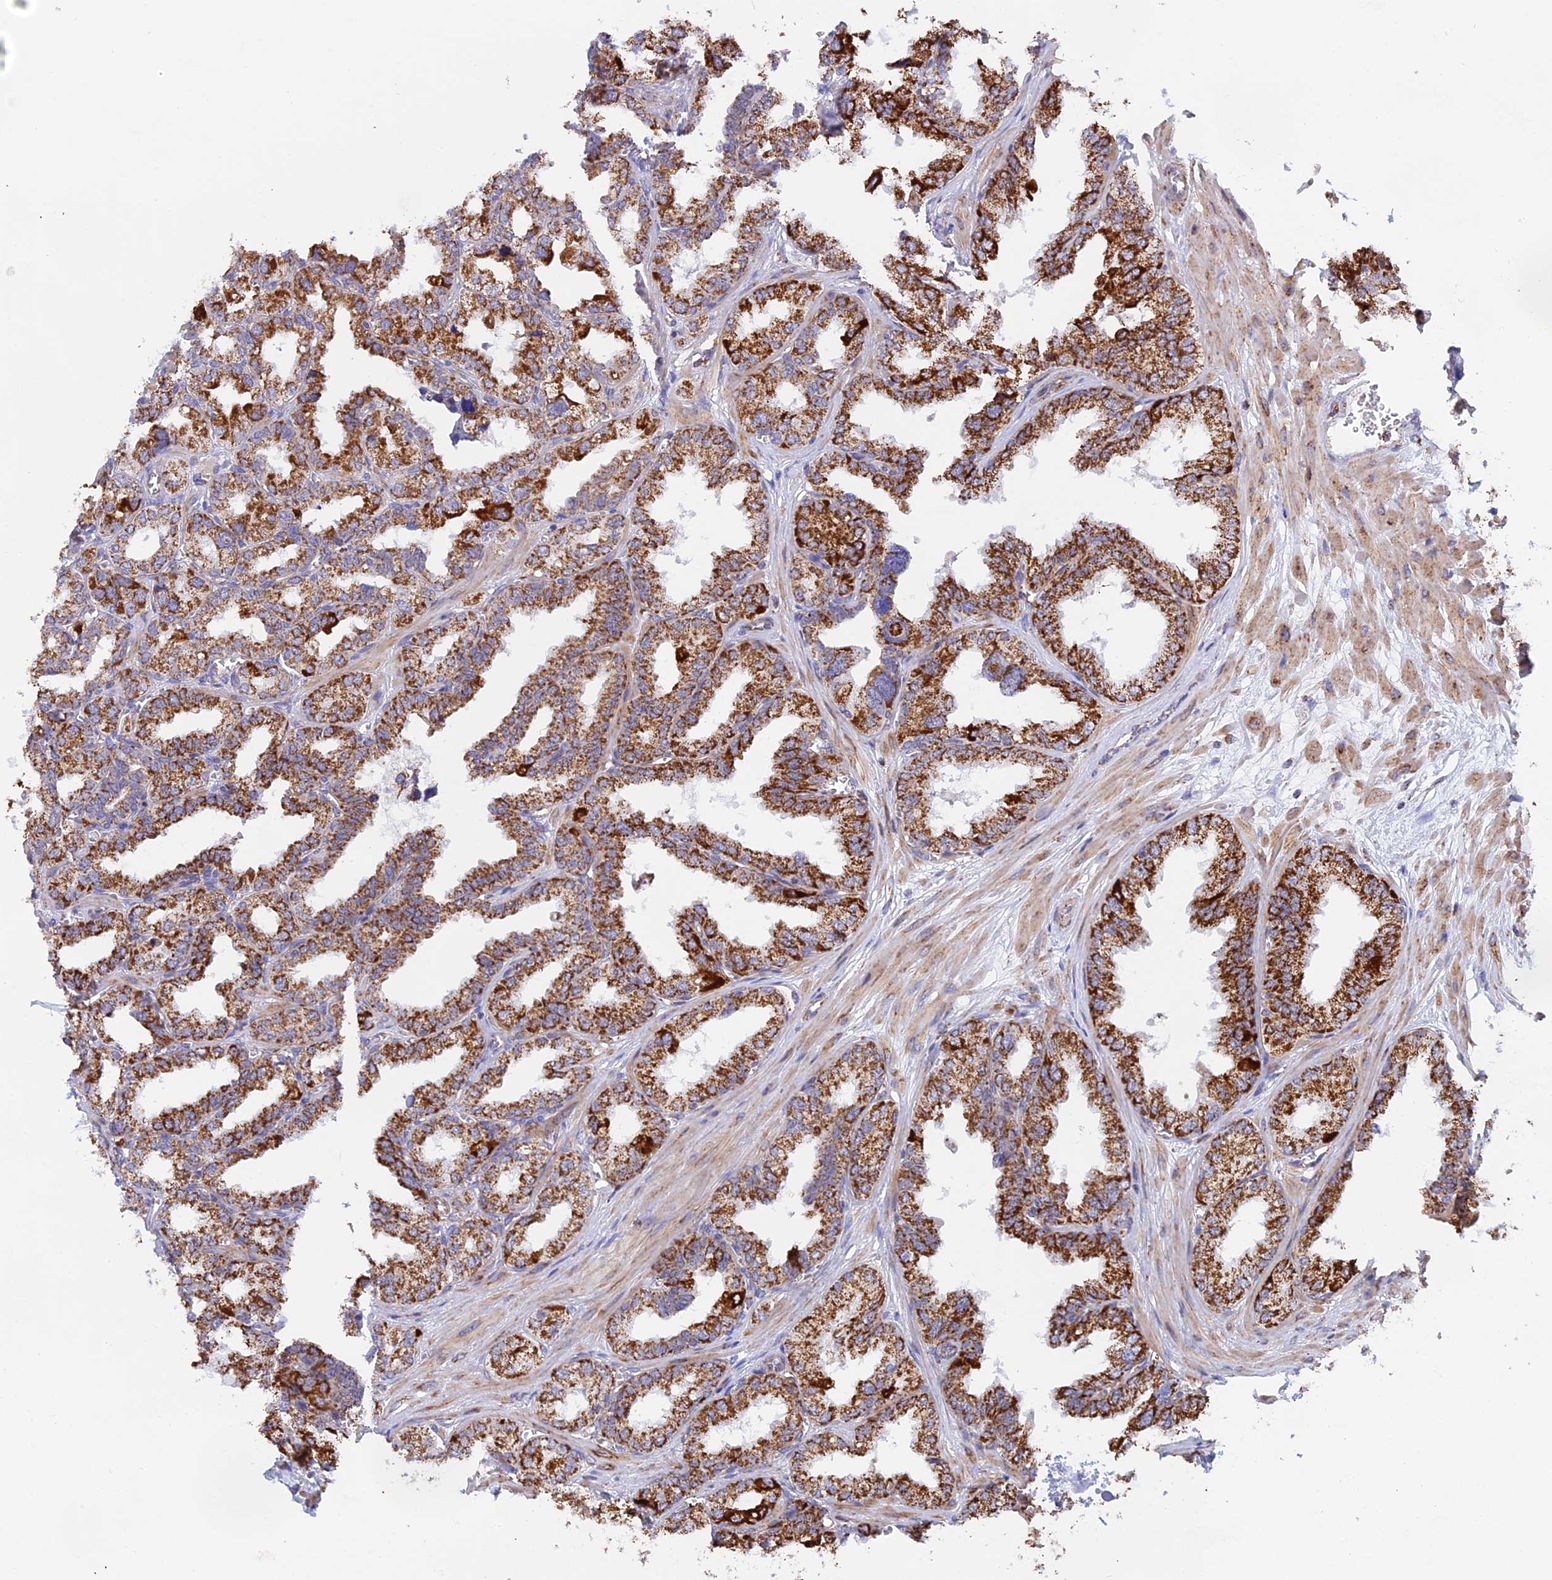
{"staining": {"intensity": "strong", "quantity": ">75%", "location": "cytoplasmic/membranous"}, "tissue": "seminal vesicle", "cell_type": "Glandular cells", "image_type": "normal", "snomed": [{"axis": "morphology", "description": "Normal tissue, NOS"}, {"axis": "topography", "description": "Prostate"}, {"axis": "topography", "description": "Seminal veicle"}], "caption": "Immunohistochemical staining of normal seminal vesicle reveals strong cytoplasmic/membranous protein expression in about >75% of glandular cells. (Brightfield microscopy of DAB IHC at high magnification).", "gene": "CDC16", "patient": {"sex": "male", "age": 51}}